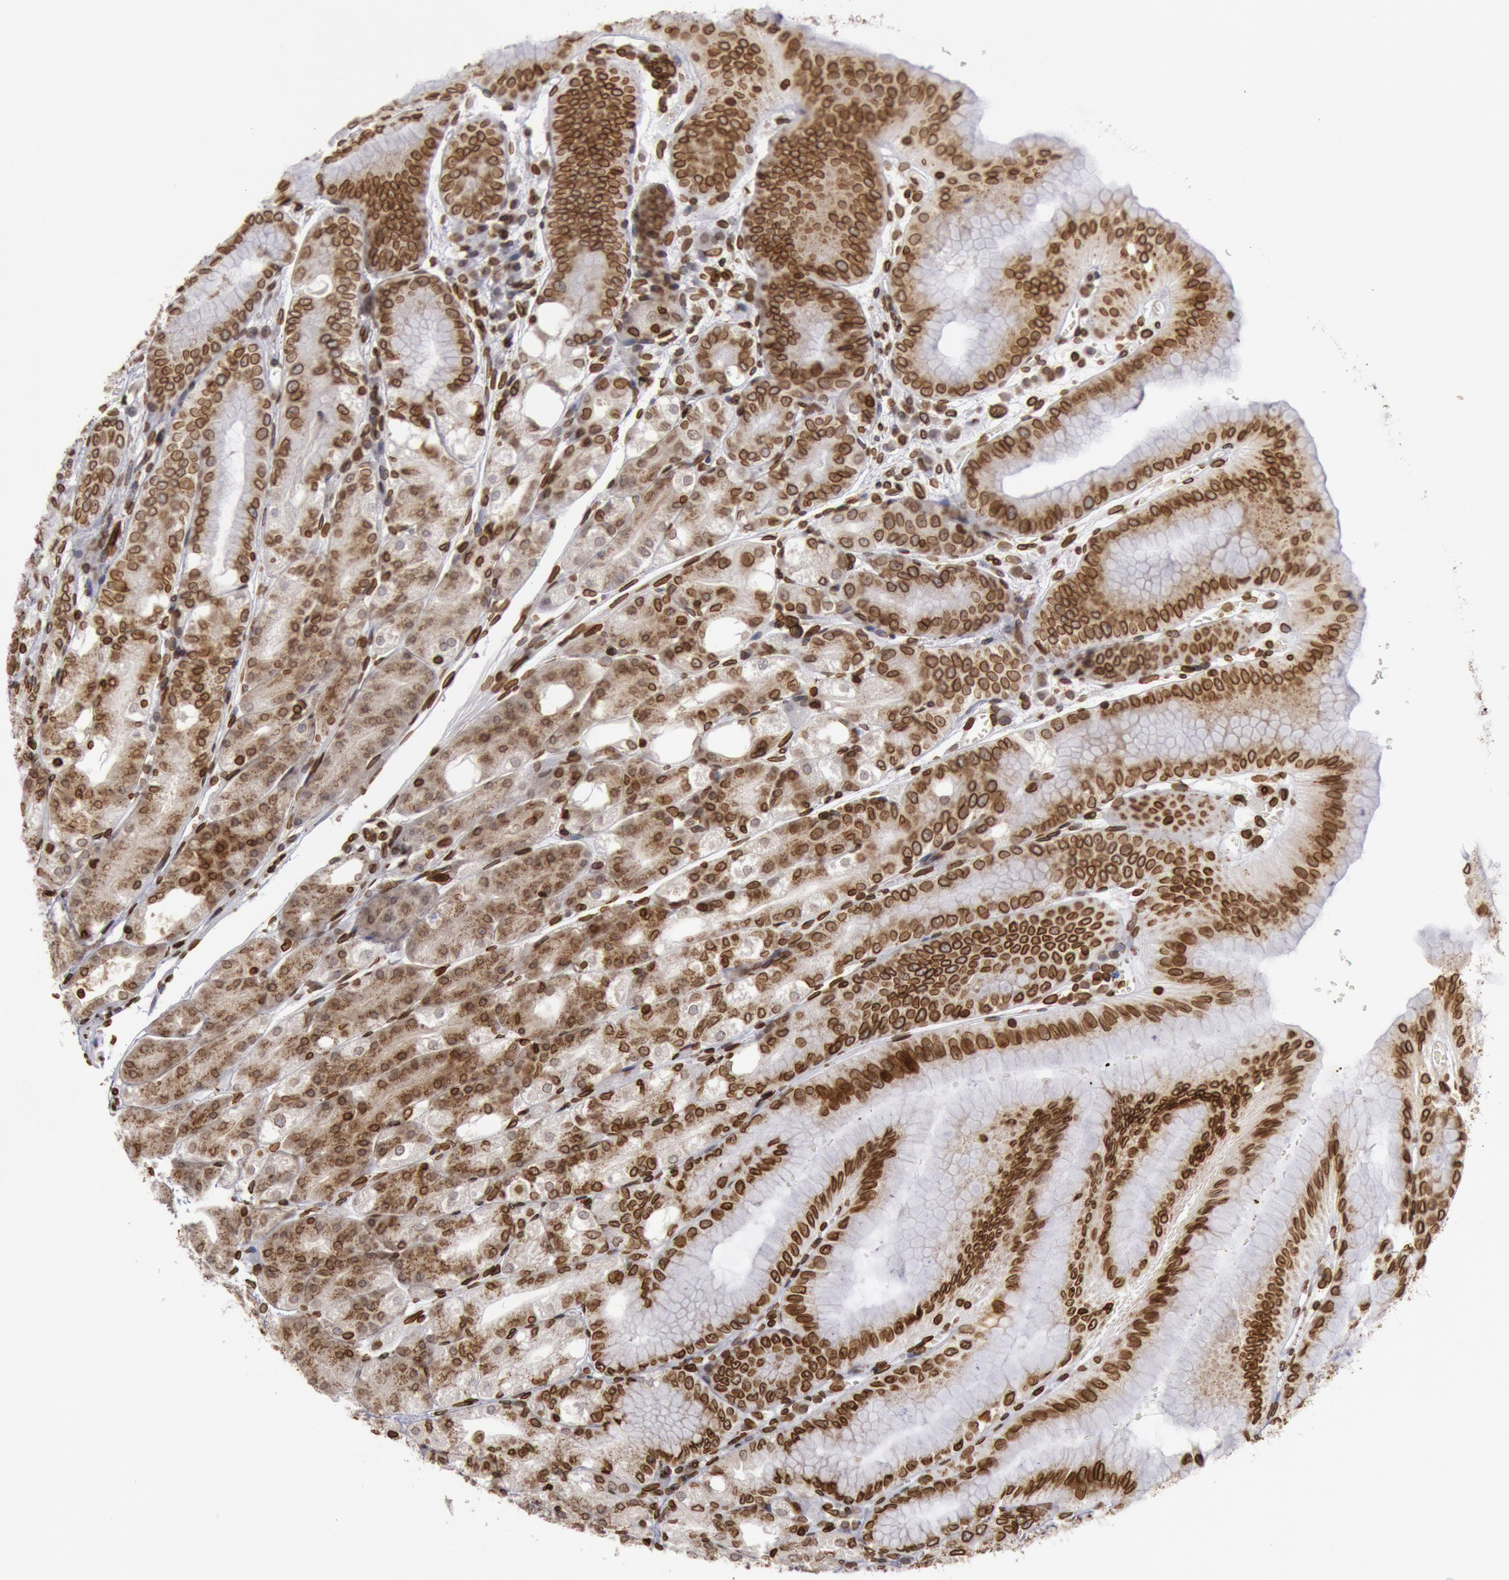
{"staining": {"intensity": "strong", "quantity": ">75%", "location": "cytoplasmic/membranous,nuclear"}, "tissue": "stomach", "cell_type": "Glandular cells", "image_type": "normal", "snomed": [{"axis": "morphology", "description": "Normal tissue, NOS"}, {"axis": "topography", "description": "Stomach, lower"}], "caption": "An IHC image of unremarkable tissue is shown. Protein staining in brown labels strong cytoplasmic/membranous,nuclear positivity in stomach within glandular cells. The staining was performed using DAB to visualize the protein expression in brown, while the nuclei were stained in blue with hematoxylin (Magnification: 20x).", "gene": "SUN2", "patient": {"sex": "male", "age": 71}}